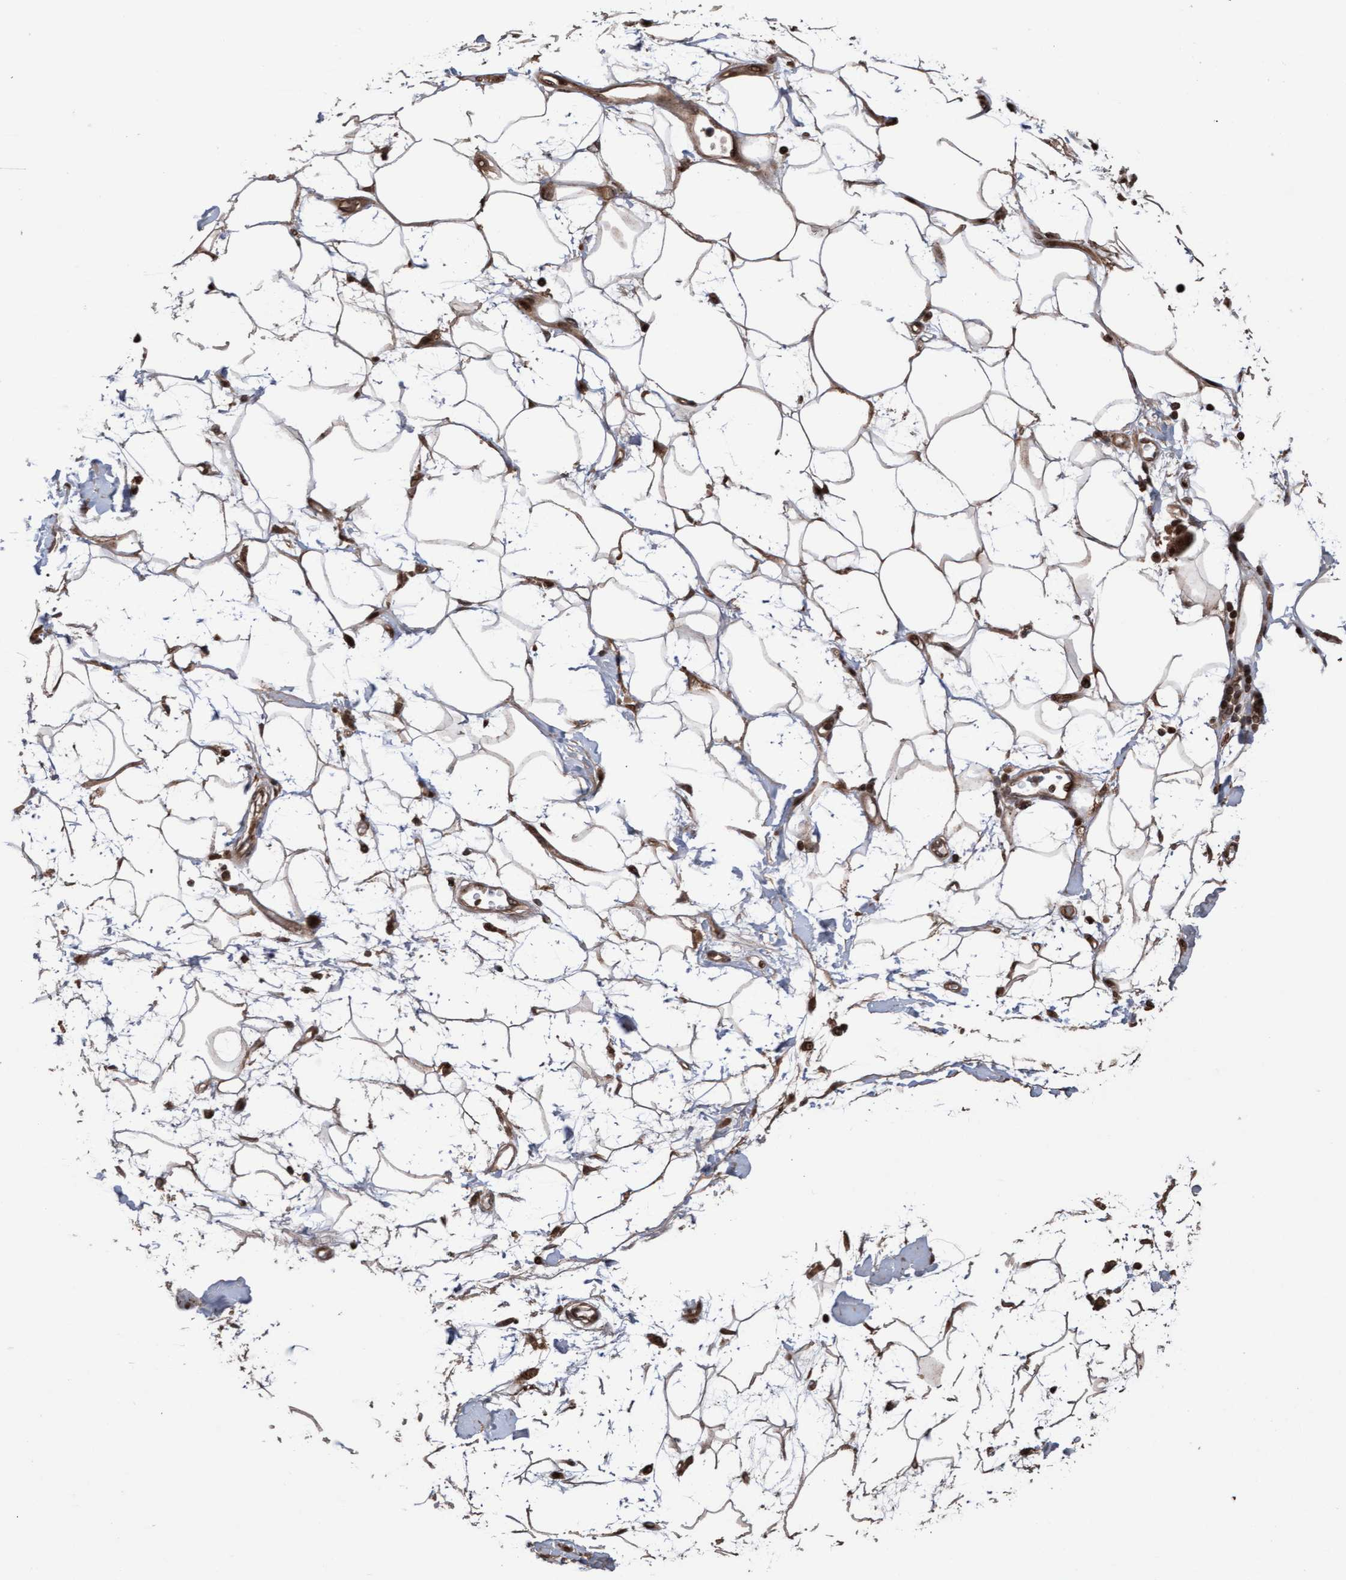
{"staining": {"intensity": "strong", "quantity": ">75%", "location": "cytoplasmic/membranous"}, "tissue": "adipose tissue", "cell_type": "Adipocytes", "image_type": "normal", "snomed": [{"axis": "morphology", "description": "Normal tissue, NOS"}, {"axis": "morphology", "description": "Adenocarcinoma, NOS"}, {"axis": "topography", "description": "Duodenum"}, {"axis": "topography", "description": "Peripheral nerve tissue"}], "caption": "This micrograph shows normal adipose tissue stained with immunohistochemistry (IHC) to label a protein in brown. The cytoplasmic/membranous of adipocytes show strong positivity for the protein. Nuclei are counter-stained blue.", "gene": "PECR", "patient": {"sex": "female", "age": 60}}